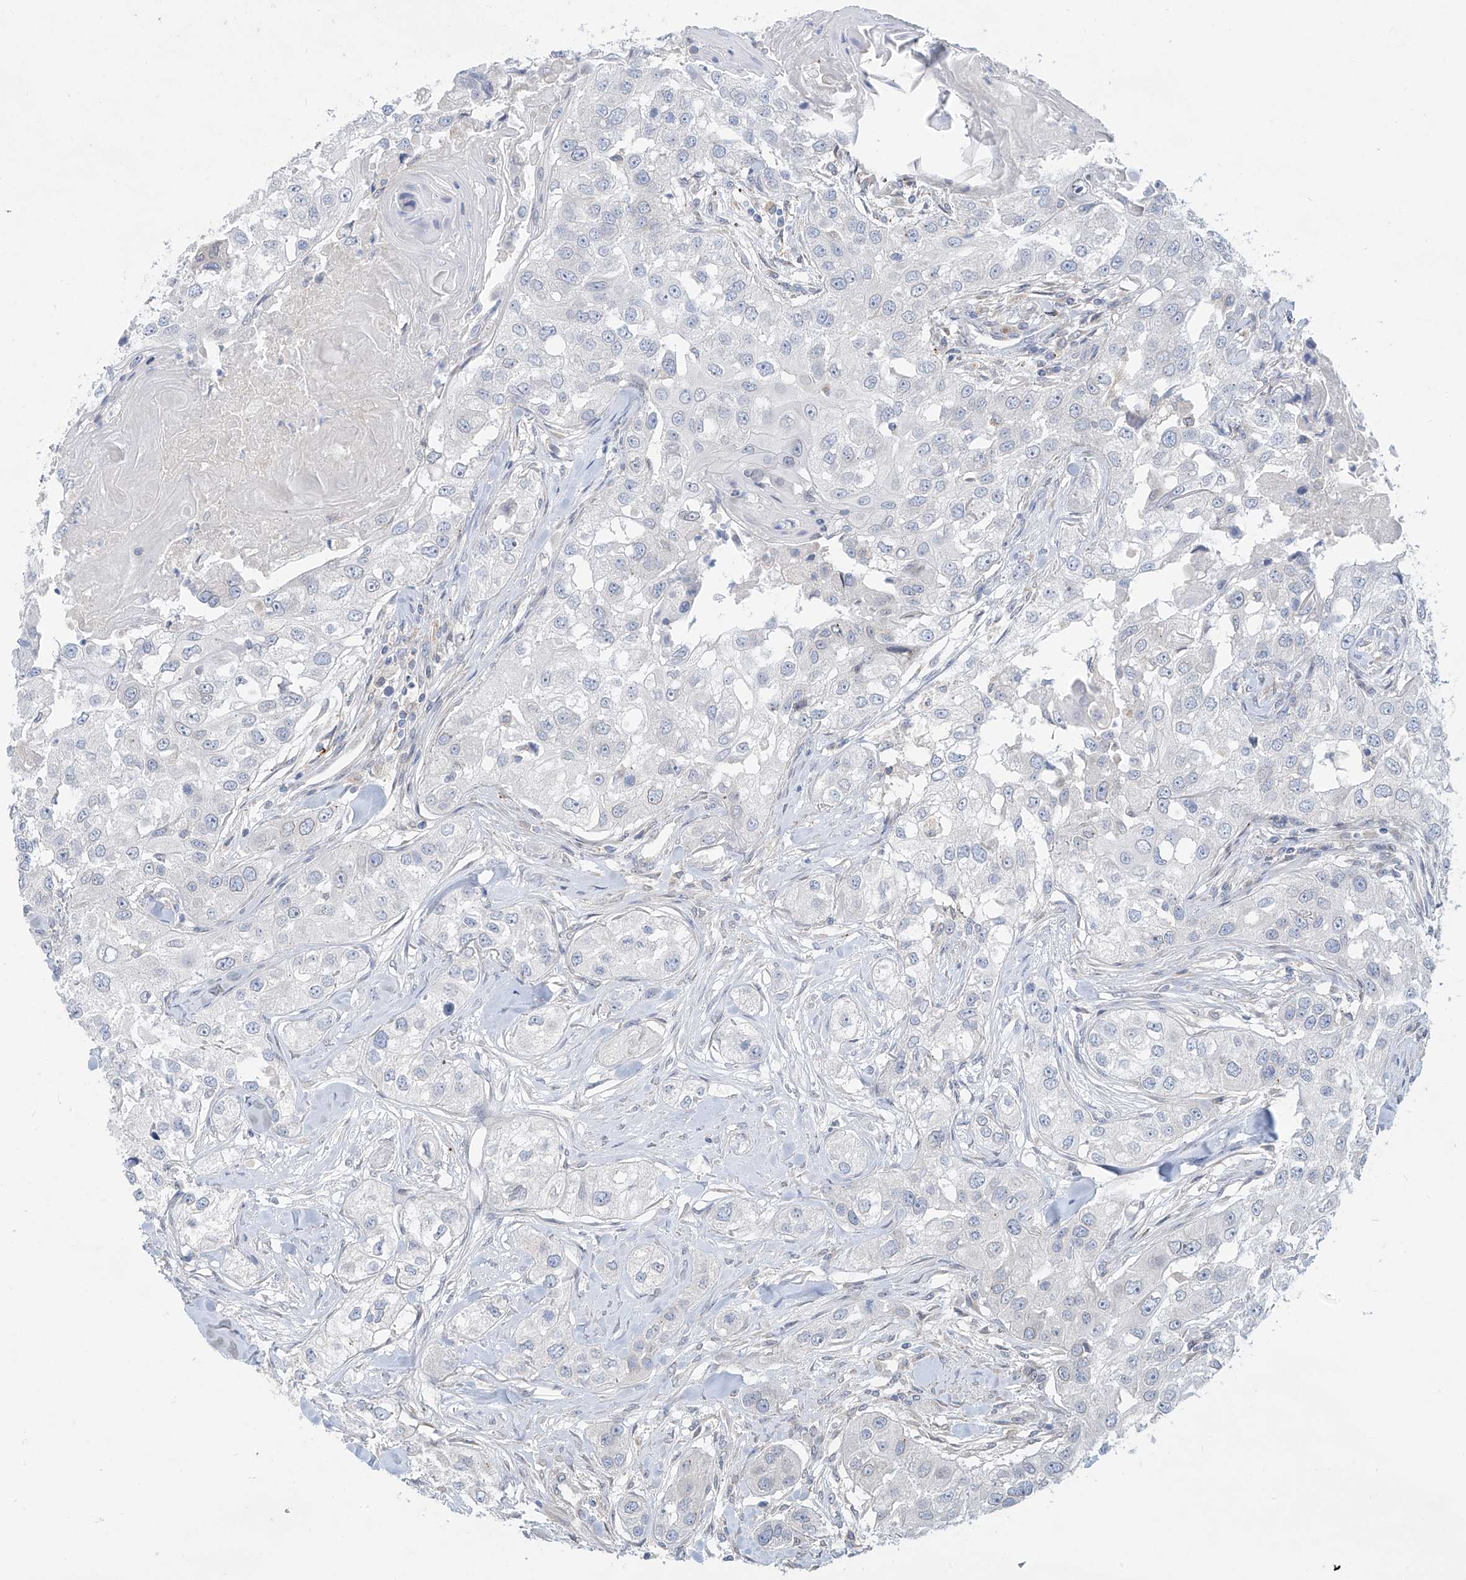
{"staining": {"intensity": "weak", "quantity": "<25%", "location": "cytoplasmic/membranous,nuclear"}, "tissue": "head and neck cancer", "cell_type": "Tumor cells", "image_type": "cancer", "snomed": [{"axis": "morphology", "description": "Normal tissue, NOS"}, {"axis": "morphology", "description": "Squamous cell carcinoma, NOS"}, {"axis": "topography", "description": "Skeletal muscle"}, {"axis": "topography", "description": "Head-Neck"}], "caption": "An image of human head and neck squamous cell carcinoma is negative for staining in tumor cells. (Immunohistochemistry, brightfield microscopy, high magnification).", "gene": "KRTAP25-1", "patient": {"sex": "male", "age": 51}}